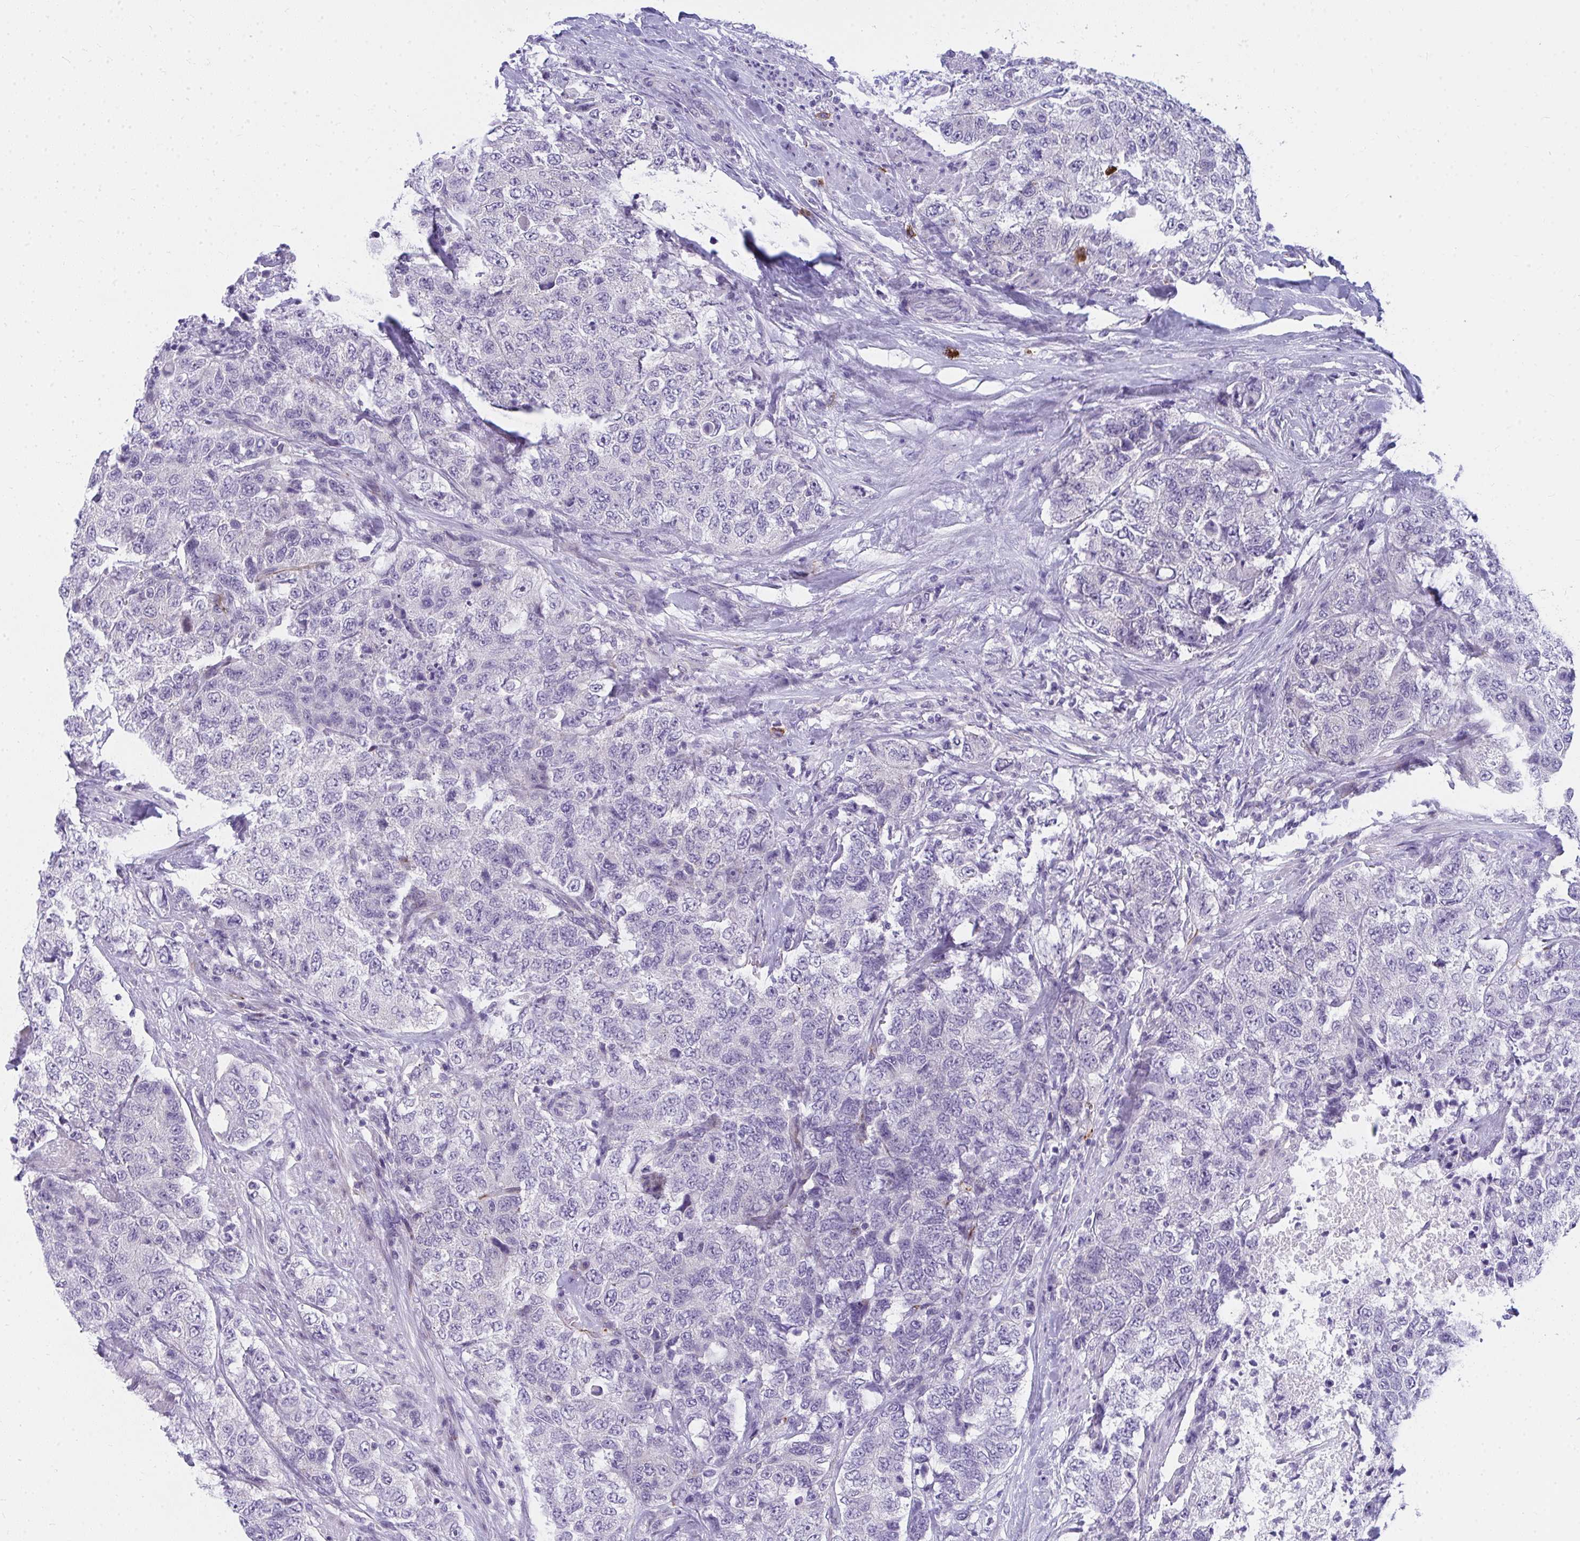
{"staining": {"intensity": "negative", "quantity": "none", "location": "none"}, "tissue": "urothelial cancer", "cell_type": "Tumor cells", "image_type": "cancer", "snomed": [{"axis": "morphology", "description": "Urothelial carcinoma, High grade"}, {"axis": "topography", "description": "Urinary bladder"}], "caption": "IHC micrograph of human urothelial cancer stained for a protein (brown), which demonstrates no staining in tumor cells.", "gene": "TSBP1", "patient": {"sex": "female", "age": 78}}